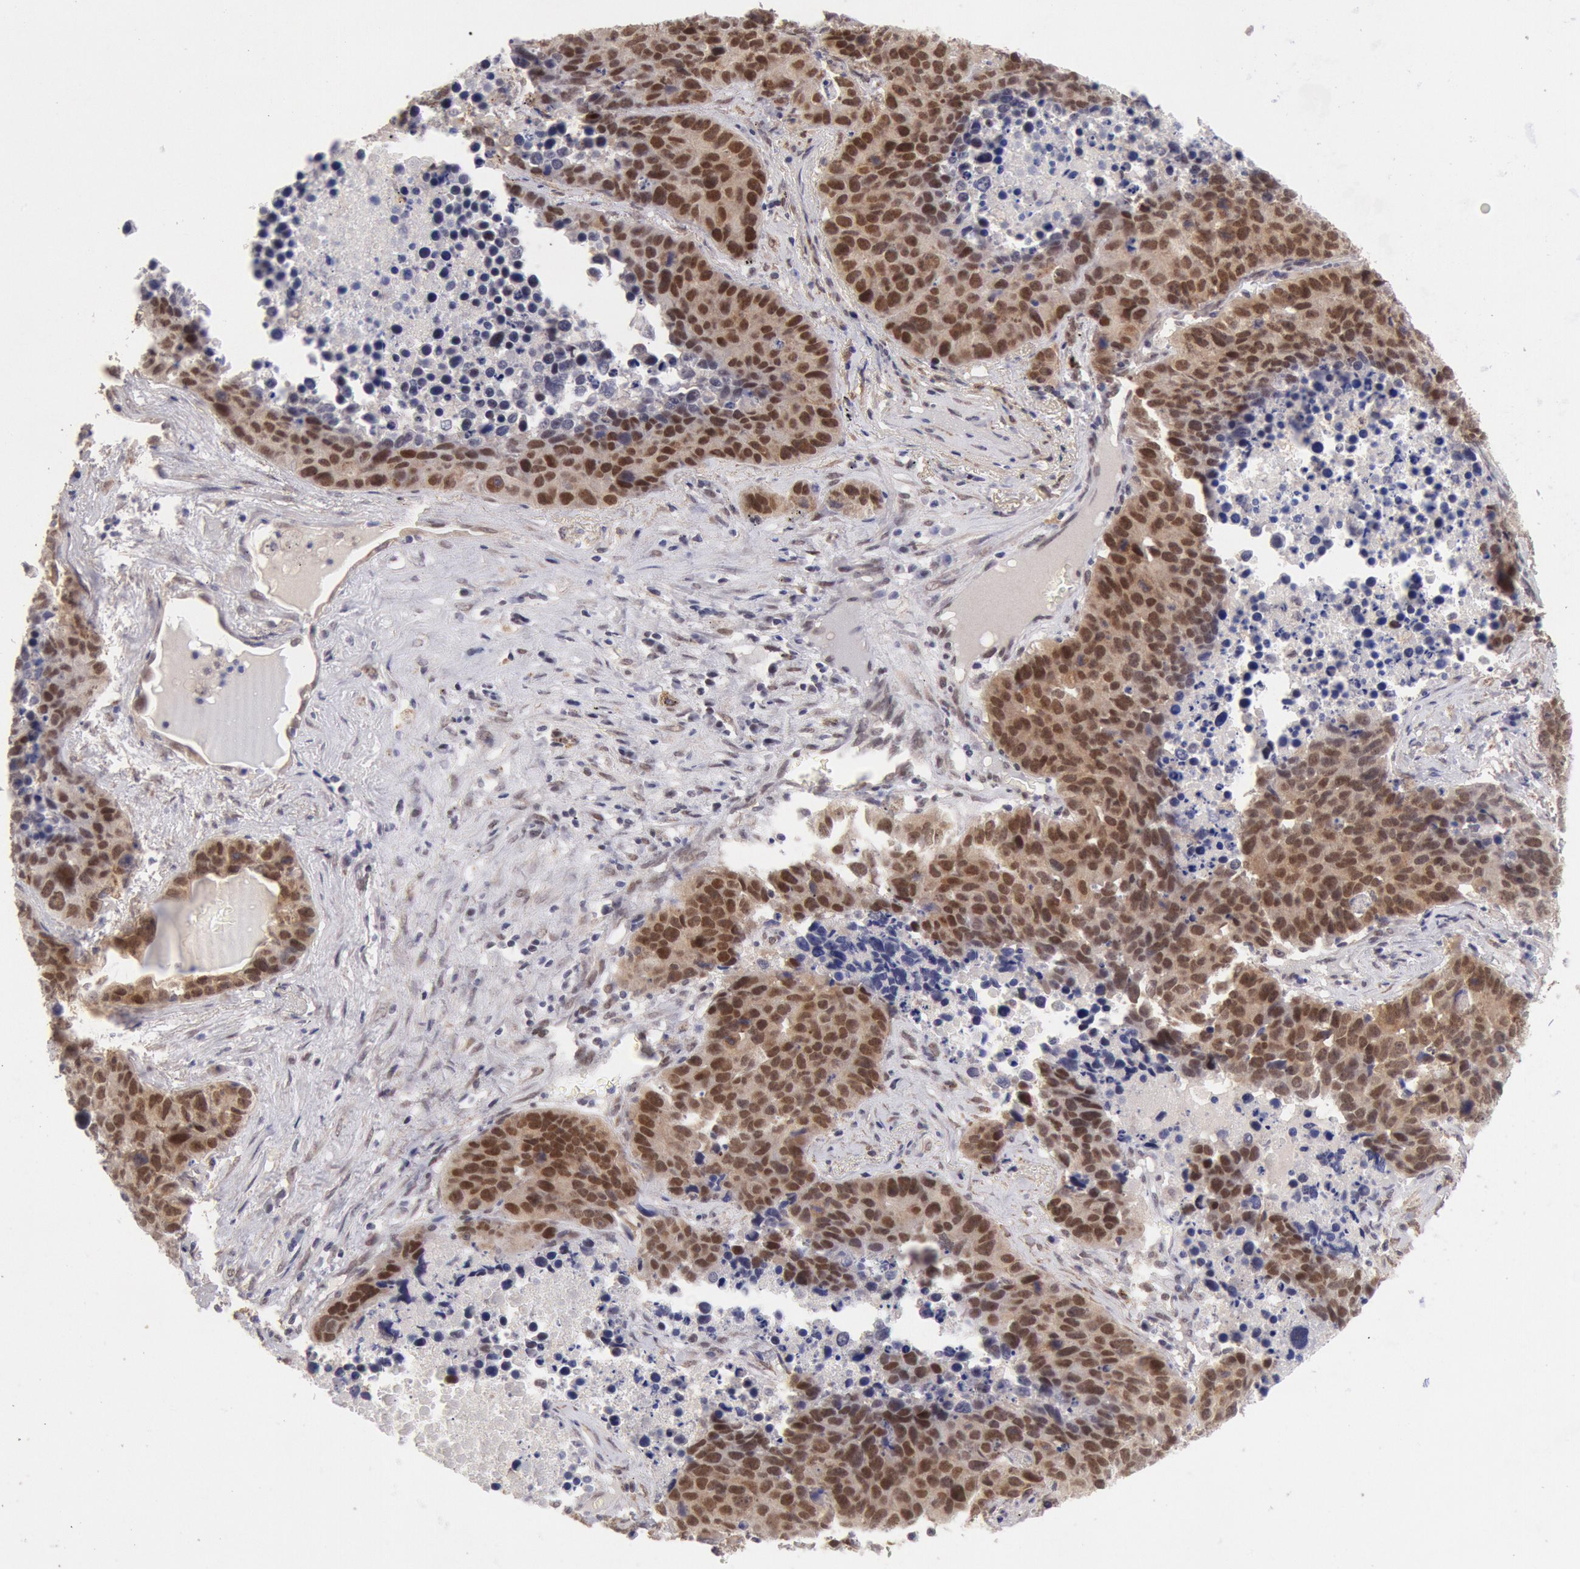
{"staining": {"intensity": "strong", "quantity": ">75%", "location": "cytoplasmic/membranous,nuclear"}, "tissue": "lung cancer", "cell_type": "Tumor cells", "image_type": "cancer", "snomed": [{"axis": "morphology", "description": "Carcinoid, malignant, NOS"}, {"axis": "topography", "description": "Lung"}], "caption": "Immunohistochemistry (DAB) staining of lung cancer demonstrates strong cytoplasmic/membranous and nuclear protein expression in about >75% of tumor cells.", "gene": "CDKN2B", "patient": {"sex": "male", "age": 60}}